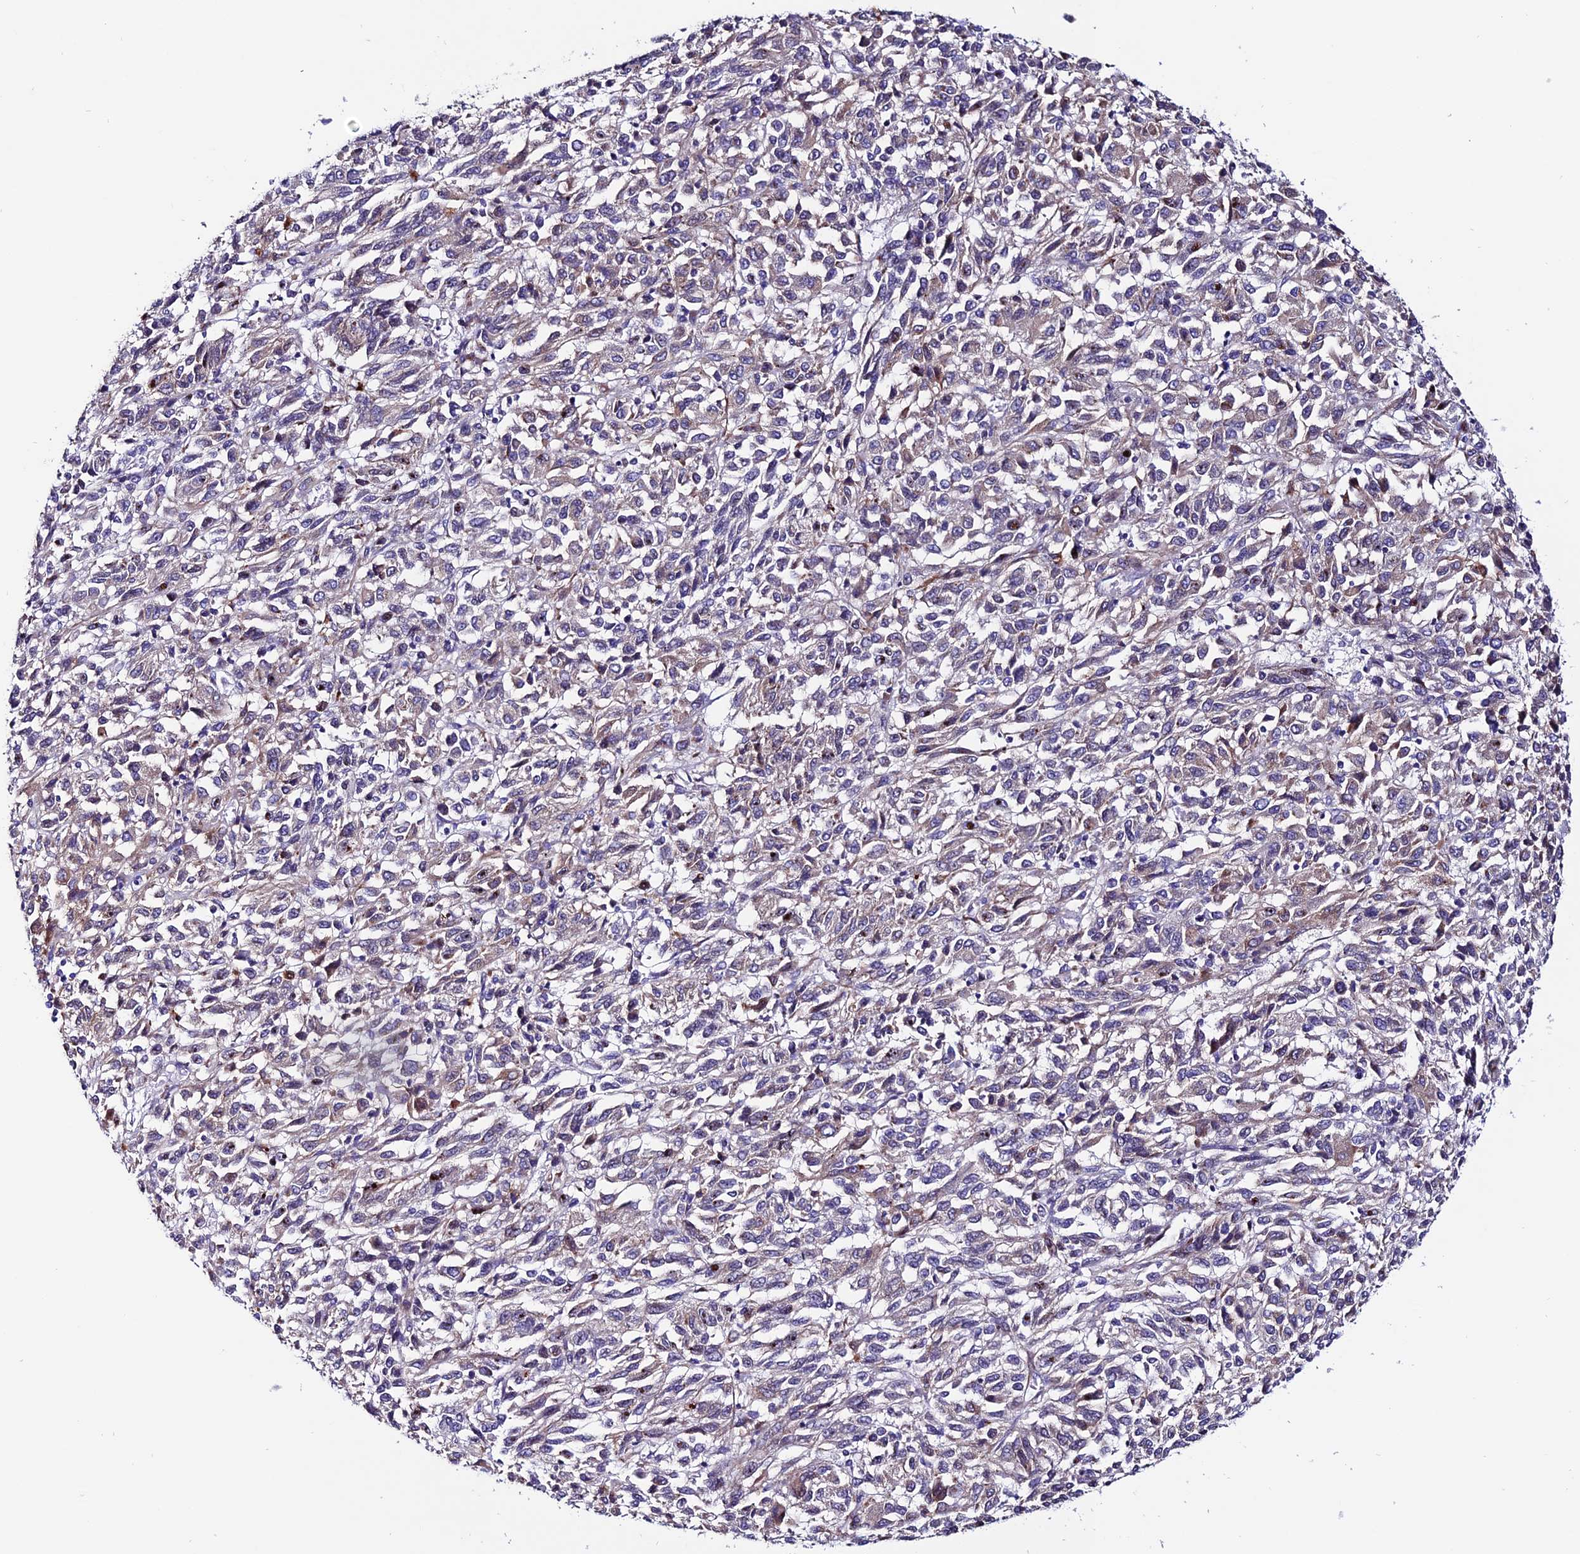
{"staining": {"intensity": "weak", "quantity": "25%-75%", "location": "cytoplasmic/membranous"}, "tissue": "melanoma", "cell_type": "Tumor cells", "image_type": "cancer", "snomed": [{"axis": "morphology", "description": "Malignant melanoma, Metastatic site"}, {"axis": "topography", "description": "Lung"}], "caption": "A high-resolution image shows IHC staining of melanoma, which reveals weak cytoplasmic/membranous expression in about 25%-75% of tumor cells.", "gene": "OR51Q1", "patient": {"sex": "male", "age": 64}}